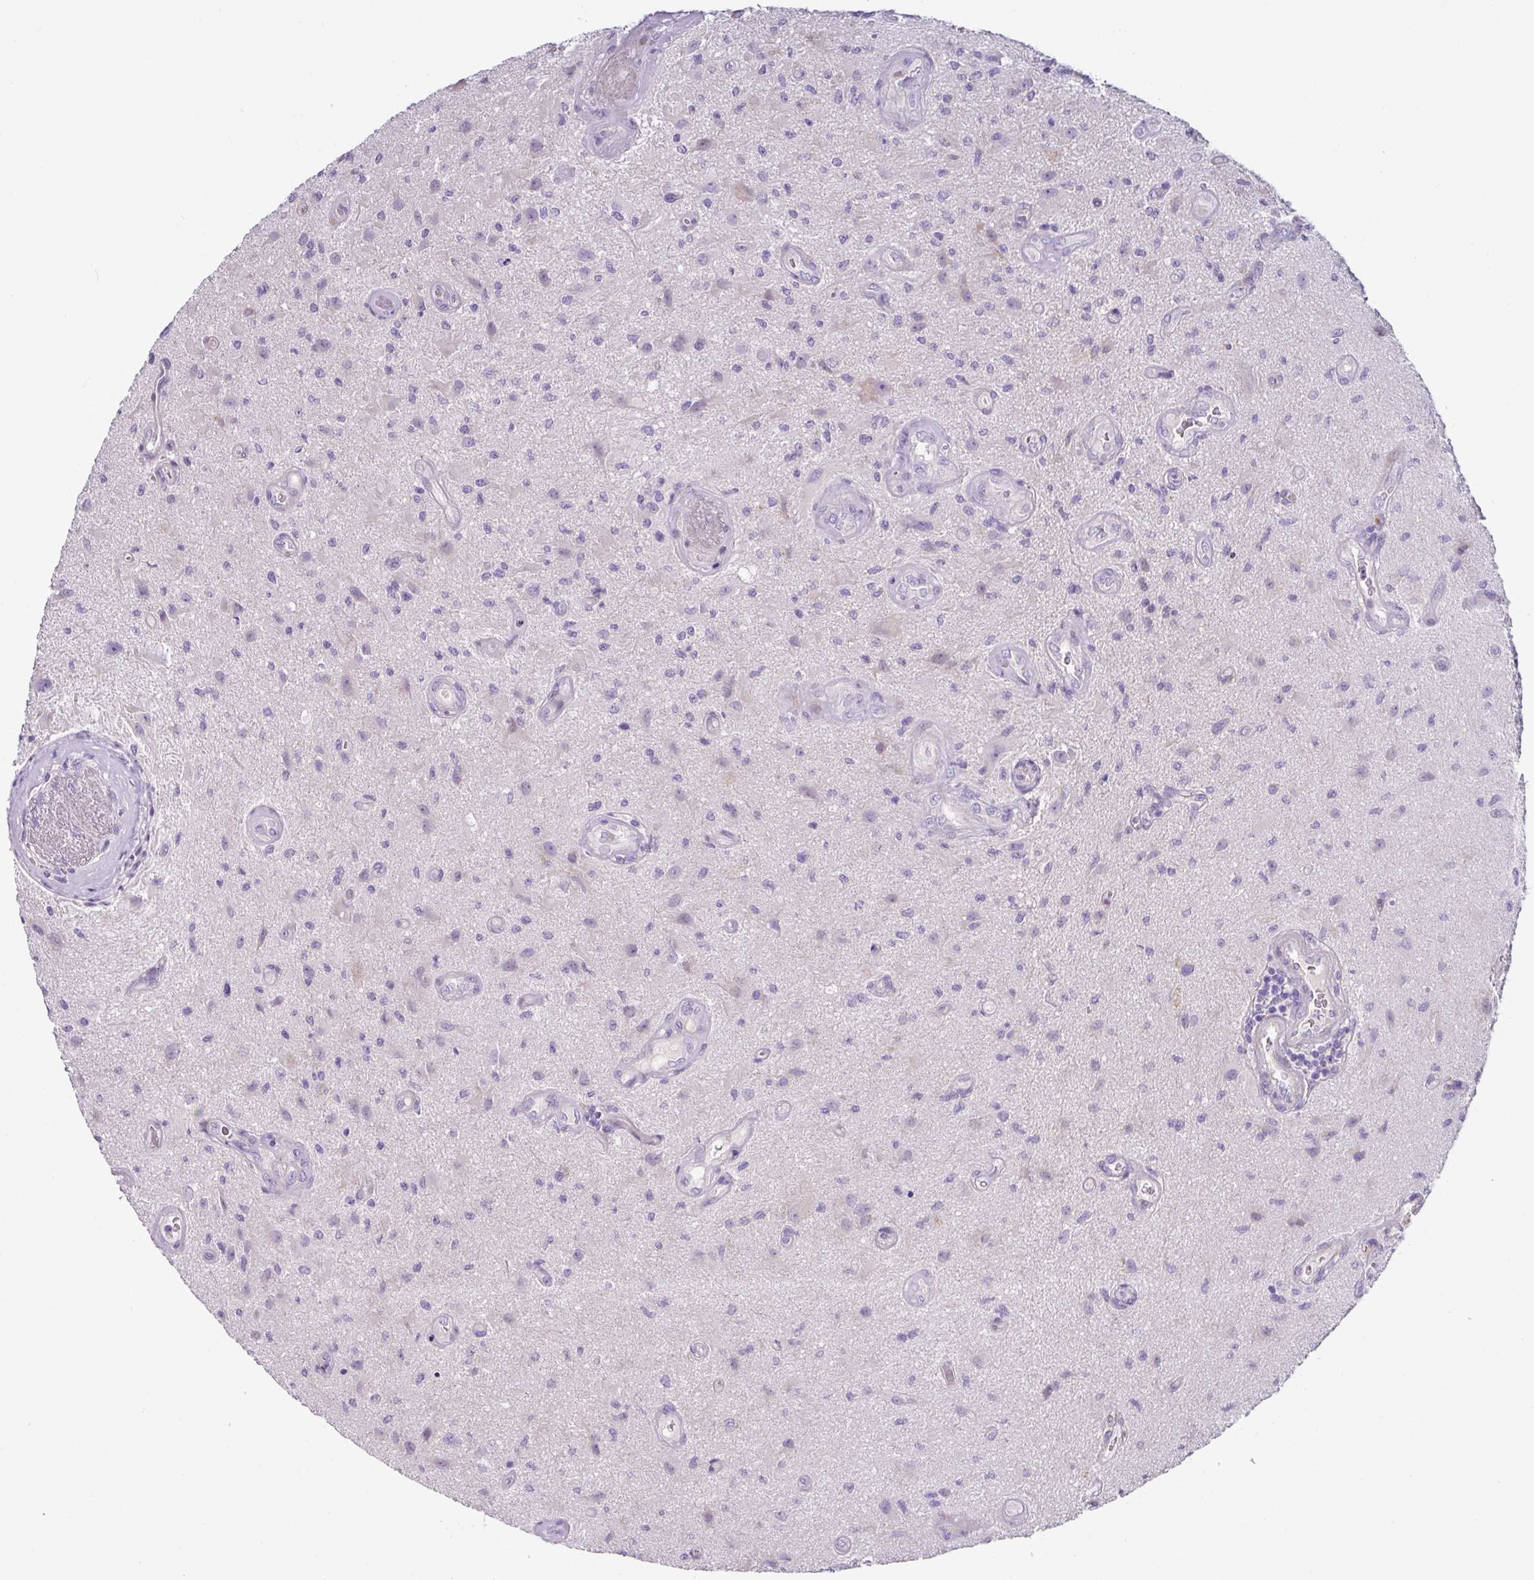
{"staining": {"intensity": "negative", "quantity": "none", "location": "none"}, "tissue": "glioma", "cell_type": "Tumor cells", "image_type": "cancer", "snomed": [{"axis": "morphology", "description": "Glioma, malignant, High grade"}, {"axis": "topography", "description": "Brain"}], "caption": "The immunohistochemistry (IHC) micrograph has no significant expression in tumor cells of glioma tissue. (IHC, brightfield microscopy, high magnification).", "gene": "RGS16", "patient": {"sex": "male", "age": 67}}